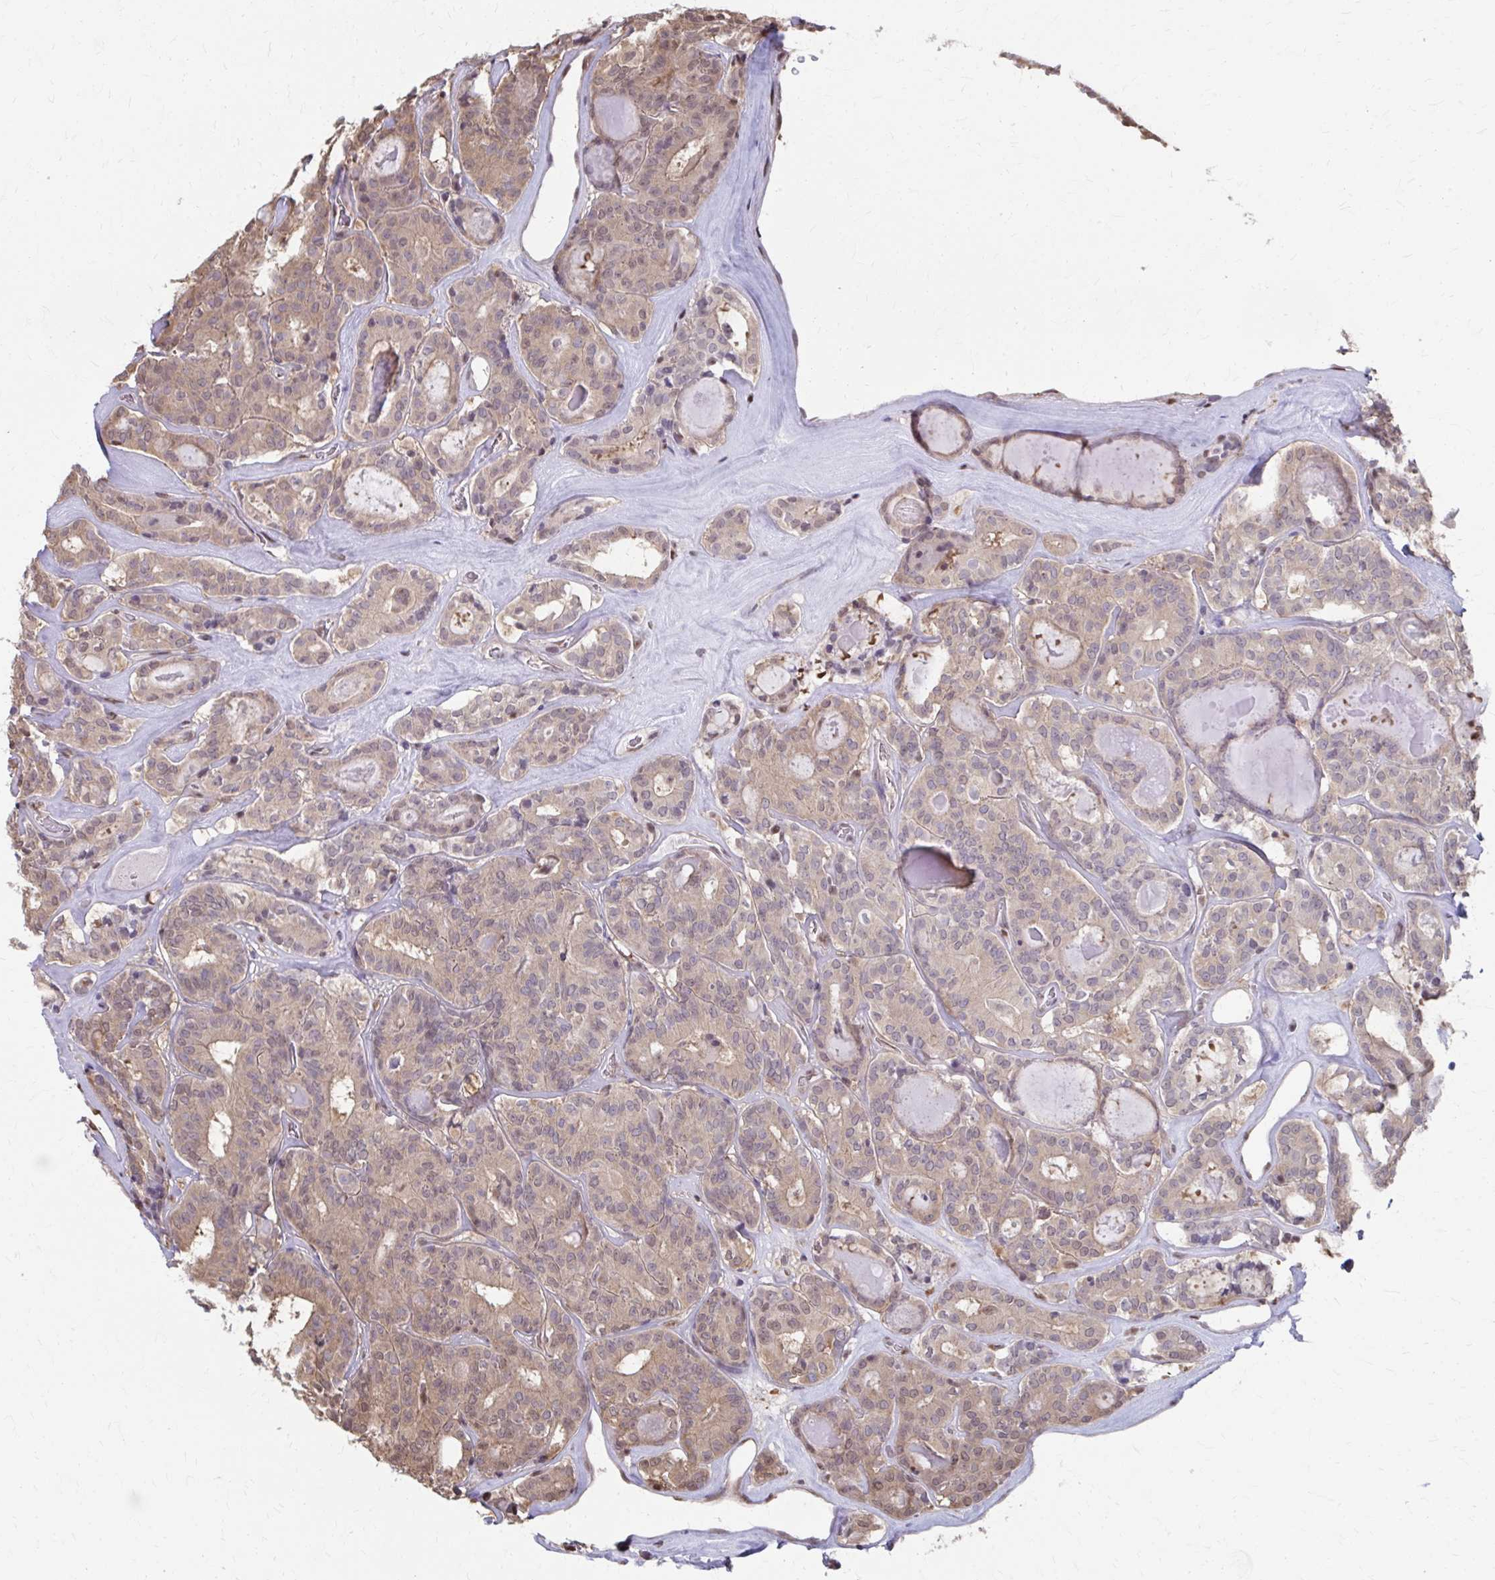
{"staining": {"intensity": "weak", "quantity": "25%-75%", "location": "cytoplasmic/membranous,nuclear"}, "tissue": "thyroid cancer", "cell_type": "Tumor cells", "image_type": "cancer", "snomed": [{"axis": "morphology", "description": "Papillary adenocarcinoma, NOS"}, {"axis": "topography", "description": "Thyroid gland"}], "caption": "Papillary adenocarcinoma (thyroid) tissue exhibits weak cytoplasmic/membranous and nuclear expression in approximately 25%-75% of tumor cells (Stains: DAB (3,3'-diaminobenzidine) in brown, nuclei in blue, Microscopy: brightfield microscopy at high magnification).", "gene": "ING4", "patient": {"sex": "female", "age": 72}}